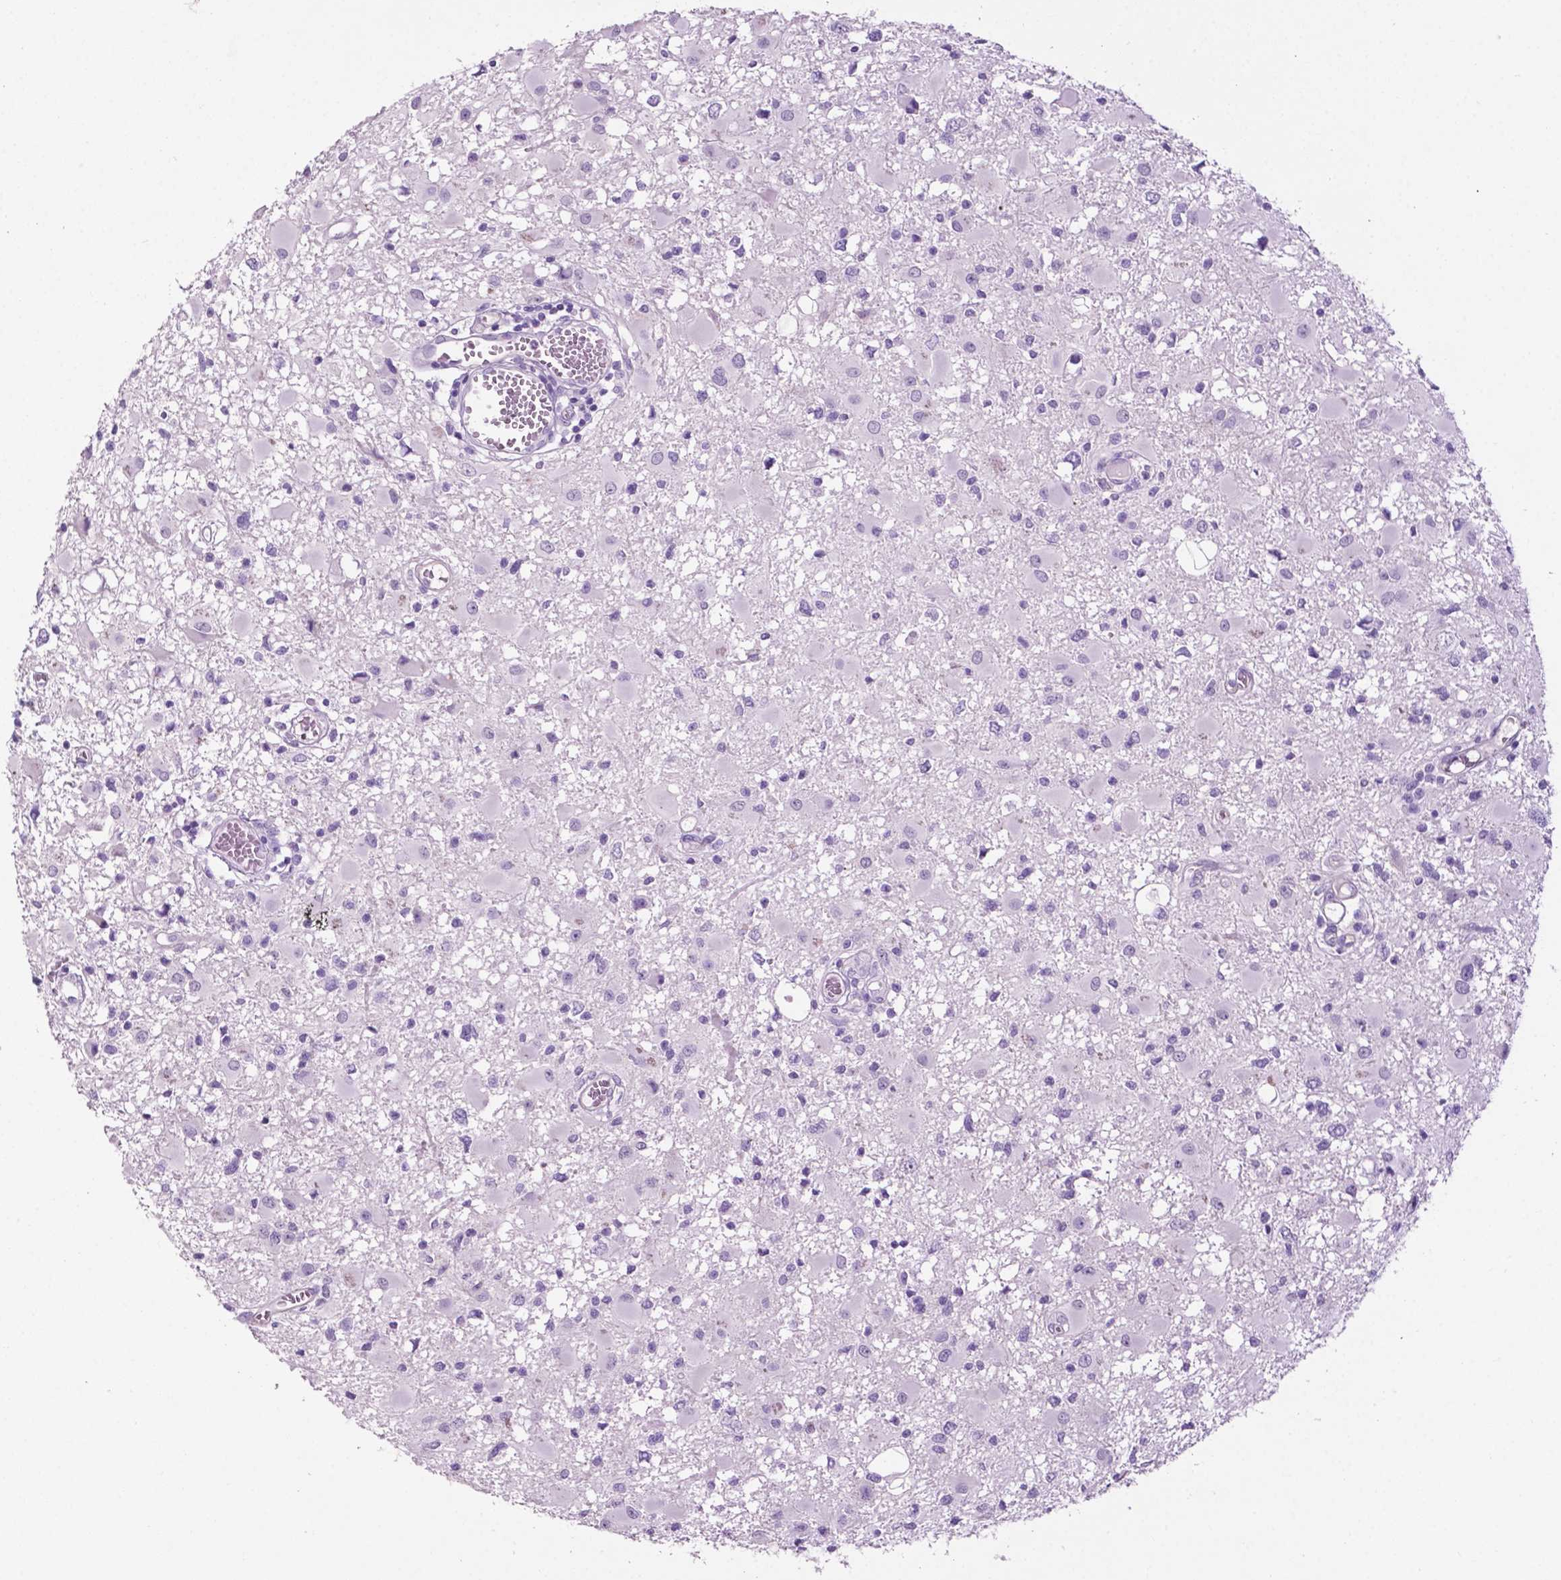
{"staining": {"intensity": "negative", "quantity": "none", "location": "none"}, "tissue": "glioma", "cell_type": "Tumor cells", "image_type": "cancer", "snomed": [{"axis": "morphology", "description": "Glioma, malignant, High grade"}, {"axis": "topography", "description": "Brain"}], "caption": "IHC of malignant glioma (high-grade) reveals no expression in tumor cells.", "gene": "PHGR1", "patient": {"sex": "male", "age": 54}}